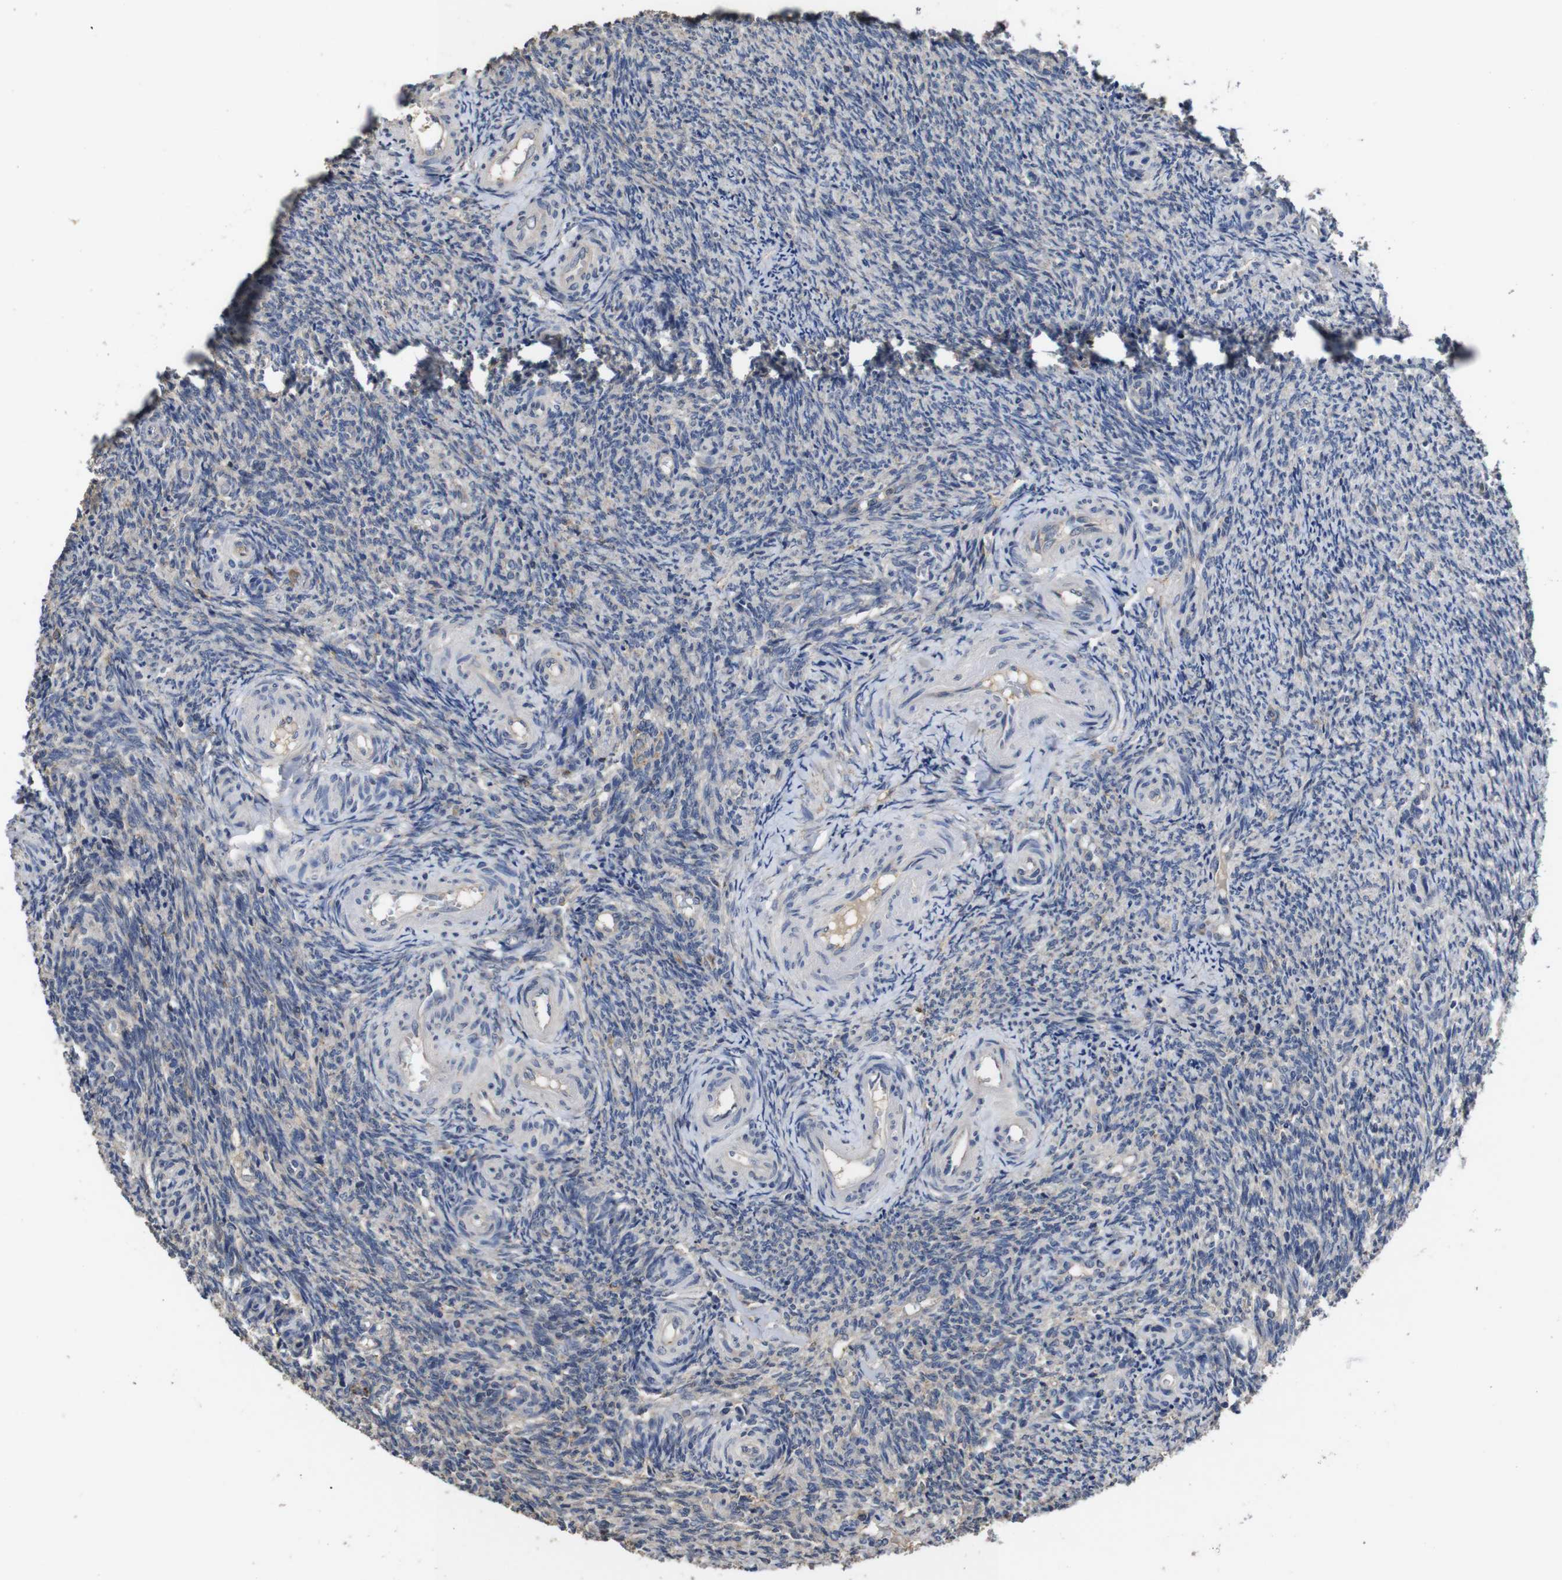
{"staining": {"intensity": "strong", "quantity": "<25%", "location": "cytoplasmic/membranous"}, "tissue": "ovary", "cell_type": "Ovarian stroma cells", "image_type": "normal", "snomed": [{"axis": "morphology", "description": "Normal tissue, NOS"}, {"axis": "topography", "description": "Ovary"}], "caption": "The histopathology image demonstrates immunohistochemical staining of benign ovary. There is strong cytoplasmic/membranous positivity is seen in about <25% of ovarian stroma cells. Immunohistochemistry (ihc) stains the protein in brown and the nuclei are stained blue.", "gene": "ARHGAP24", "patient": {"sex": "female", "age": 41}}